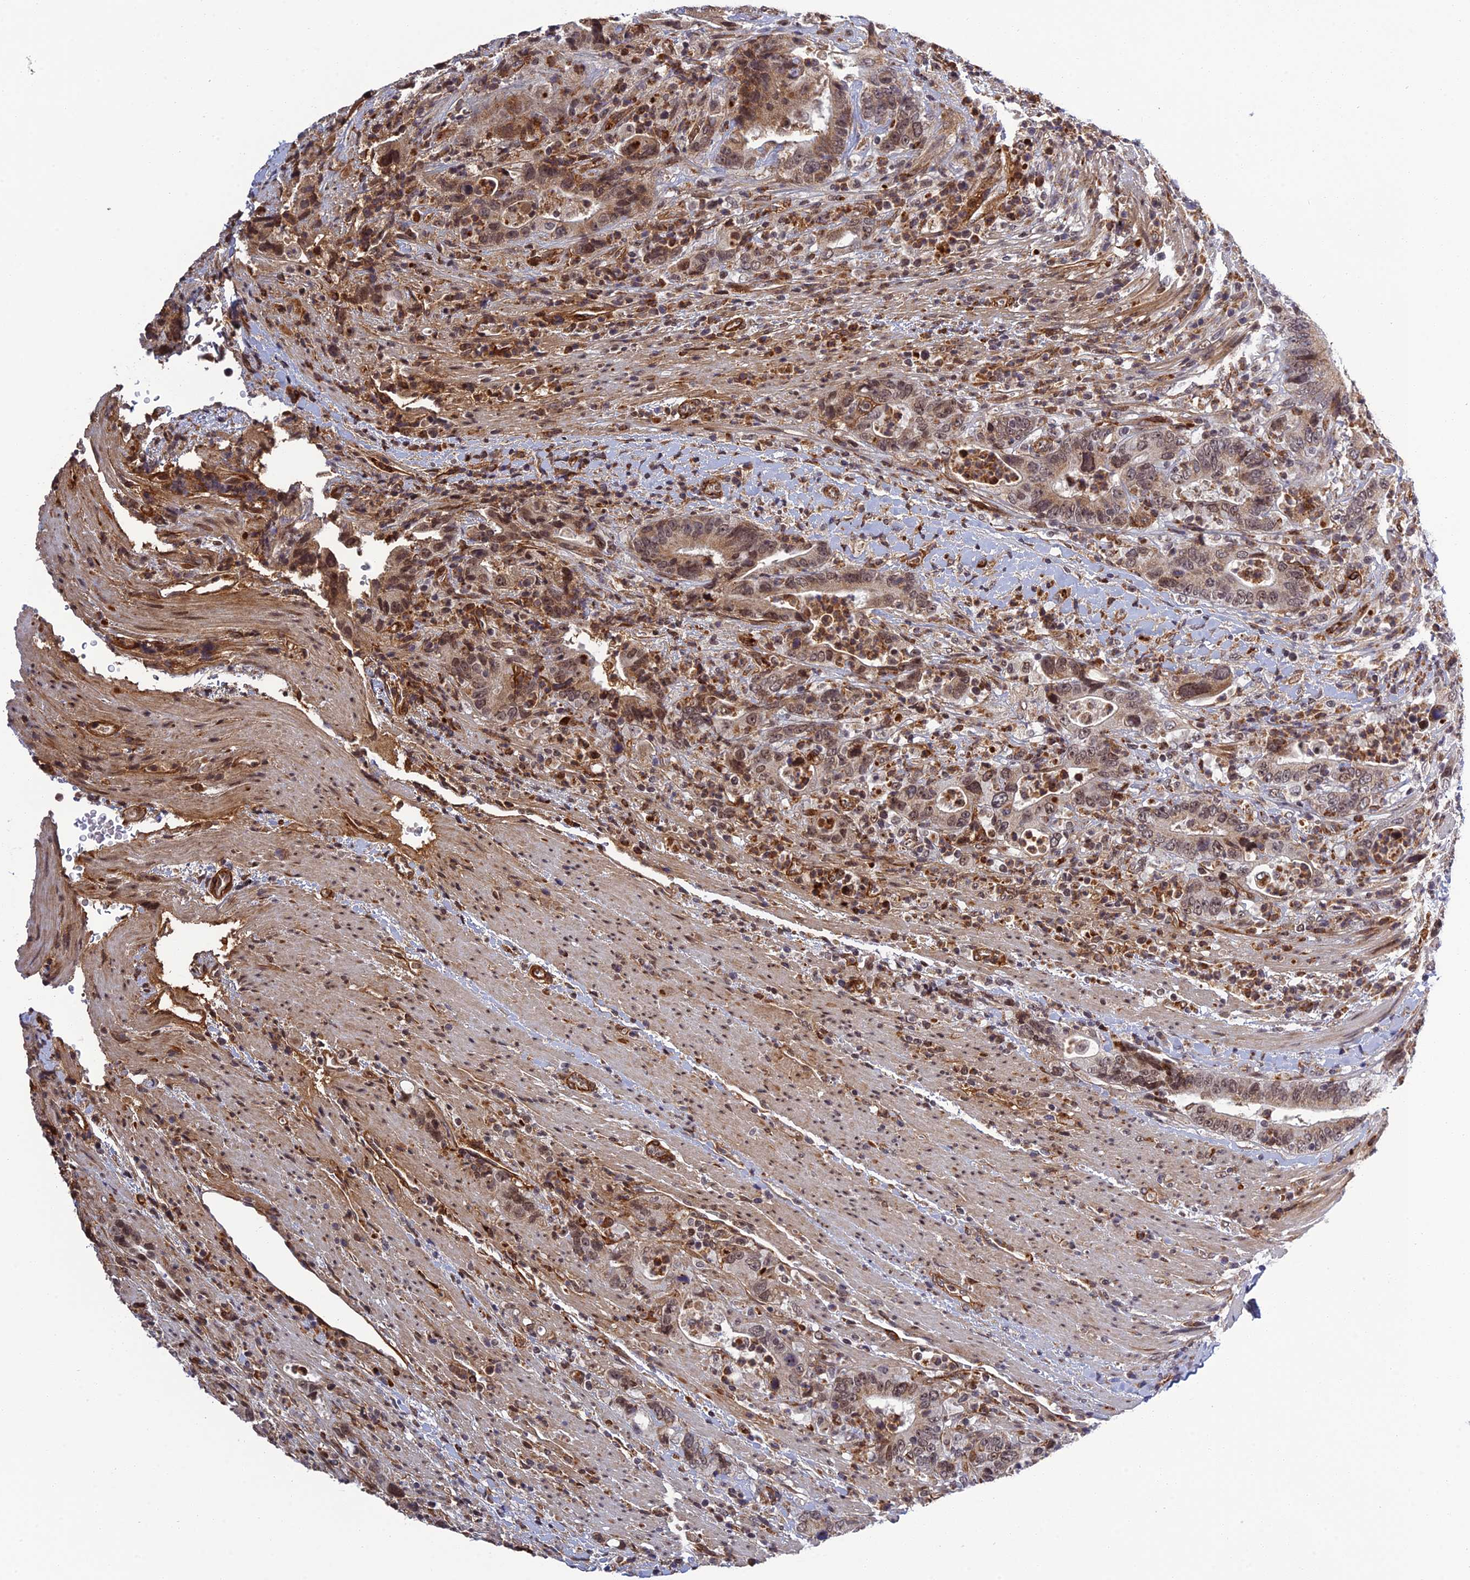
{"staining": {"intensity": "moderate", "quantity": ">75%", "location": "nuclear"}, "tissue": "colorectal cancer", "cell_type": "Tumor cells", "image_type": "cancer", "snomed": [{"axis": "morphology", "description": "Adenocarcinoma, NOS"}, {"axis": "topography", "description": "Colon"}], "caption": "The image reveals immunohistochemical staining of adenocarcinoma (colorectal). There is moderate nuclear staining is seen in about >75% of tumor cells.", "gene": "REXO1", "patient": {"sex": "female", "age": 75}}